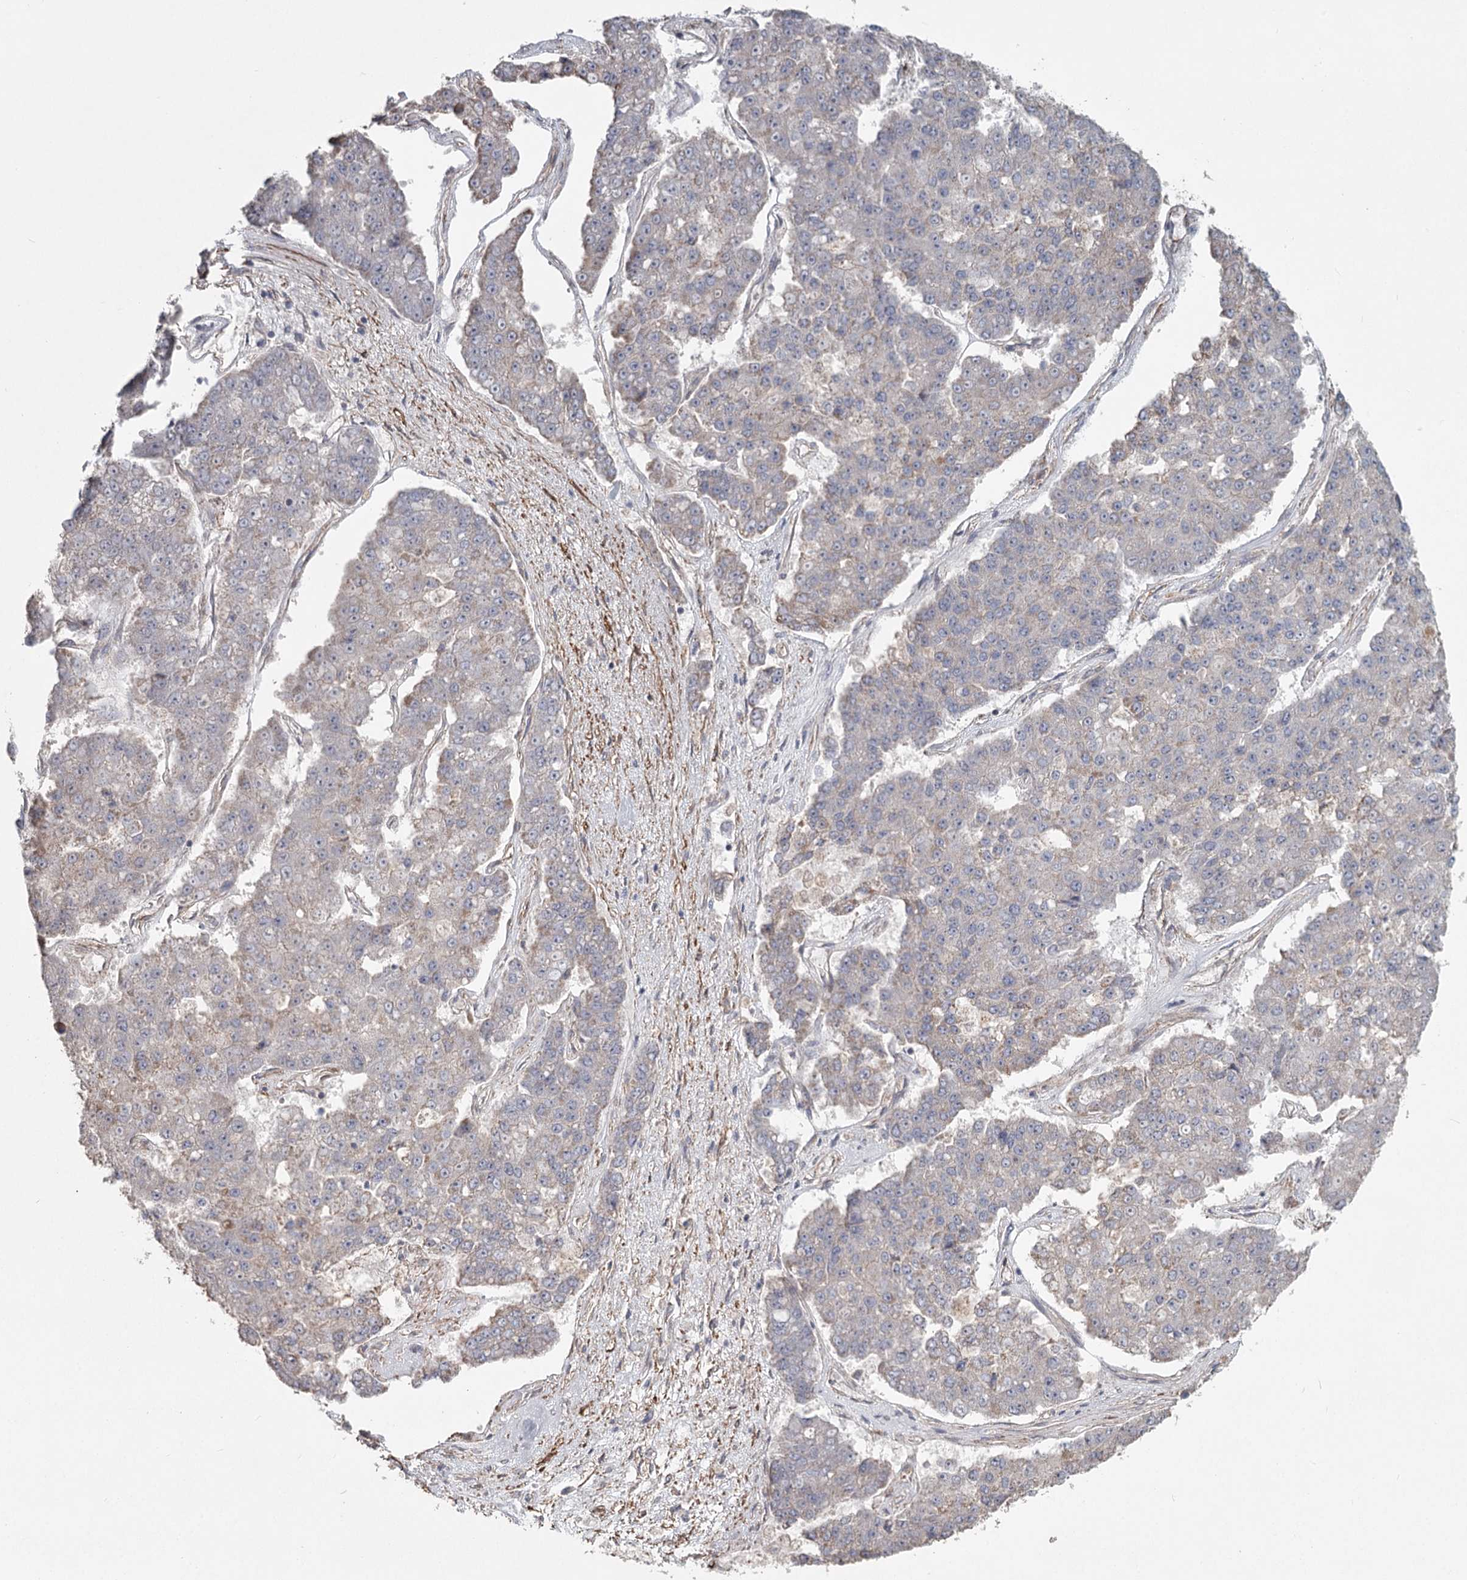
{"staining": {"intensity": "negative", "quantity": "none", "location": "none"}, "tissue": "pancreatic cancer", "cell_type": "Tumor cells", "image_type": "cancer", "snomed": [{"axis": "morphology", "description": "Adenocarcinoma, NOS"}, {"axis": "topography", "description": "Pancreas"}], "caption": "This is an IHC micrograph of human pancreatic cancer. There is no staining in tumor cells.", "gene": "DHRS9", "patient": {"sex": "male", "age": 50}}